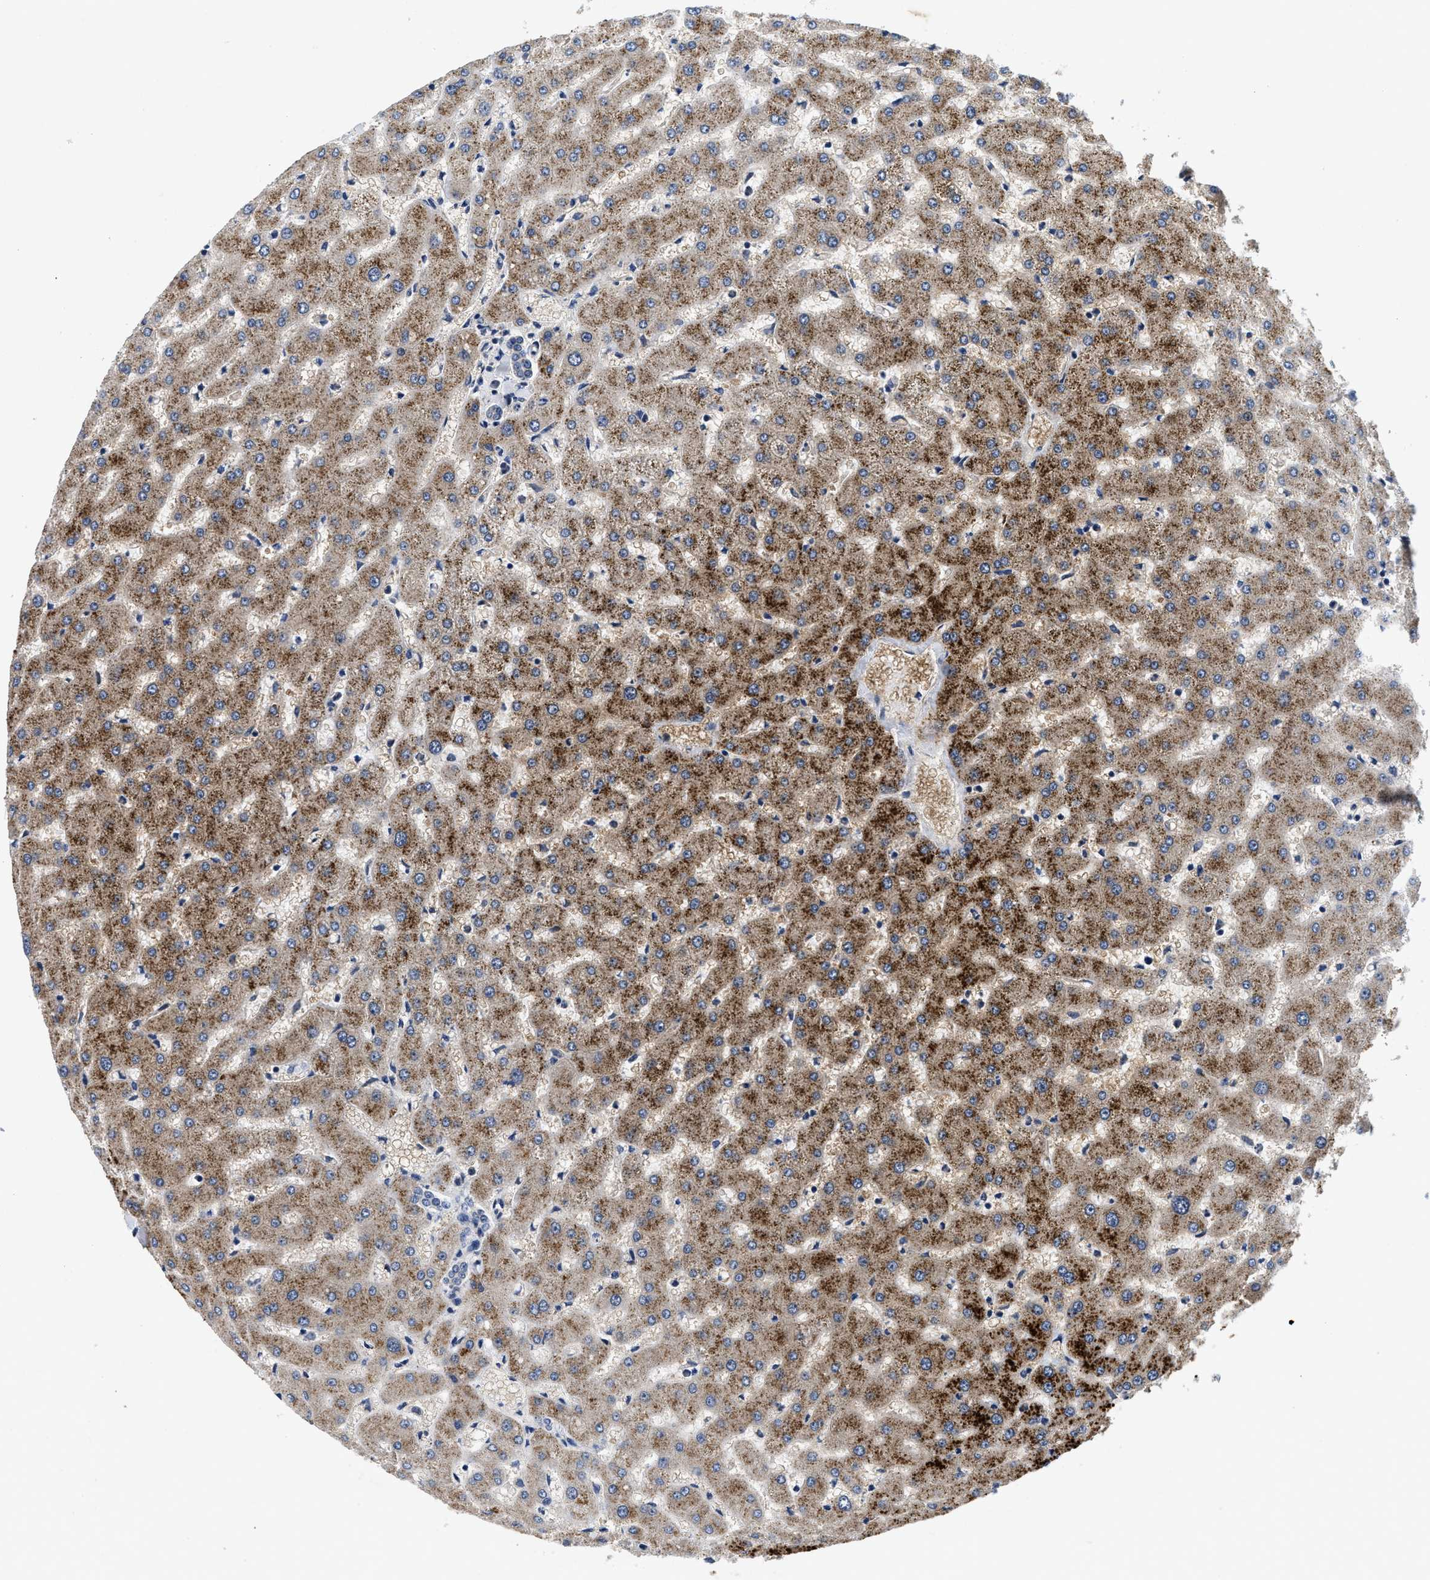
{"staining": {"intensity": "weak", "quantity": "25%-75%", "location": "cytoplasmic/membranous"}, "tissue": "liver", "cell_type": "Cholangiocytes", "image_type": "normal", "snomed": [{"axis": "morphology", "description": "Normal tissue, NOS"}, {"axis": "topography", "description": "Liver"}], "caption": "Immunohistochemistry (IHC) staining of unremarkable liver, which shows low levels of weak cytoplasmic/membranous staining in about 25%-75% of cholangiocytes indicating weak cytoplasmic/membranous protein positivity. The staining was performed using DAB (brown) for protein detection and nuclei were counterstained in hematoxylin (blue).", "gene": "PDP1", "patient": {"sex": "female", "age": 63}}